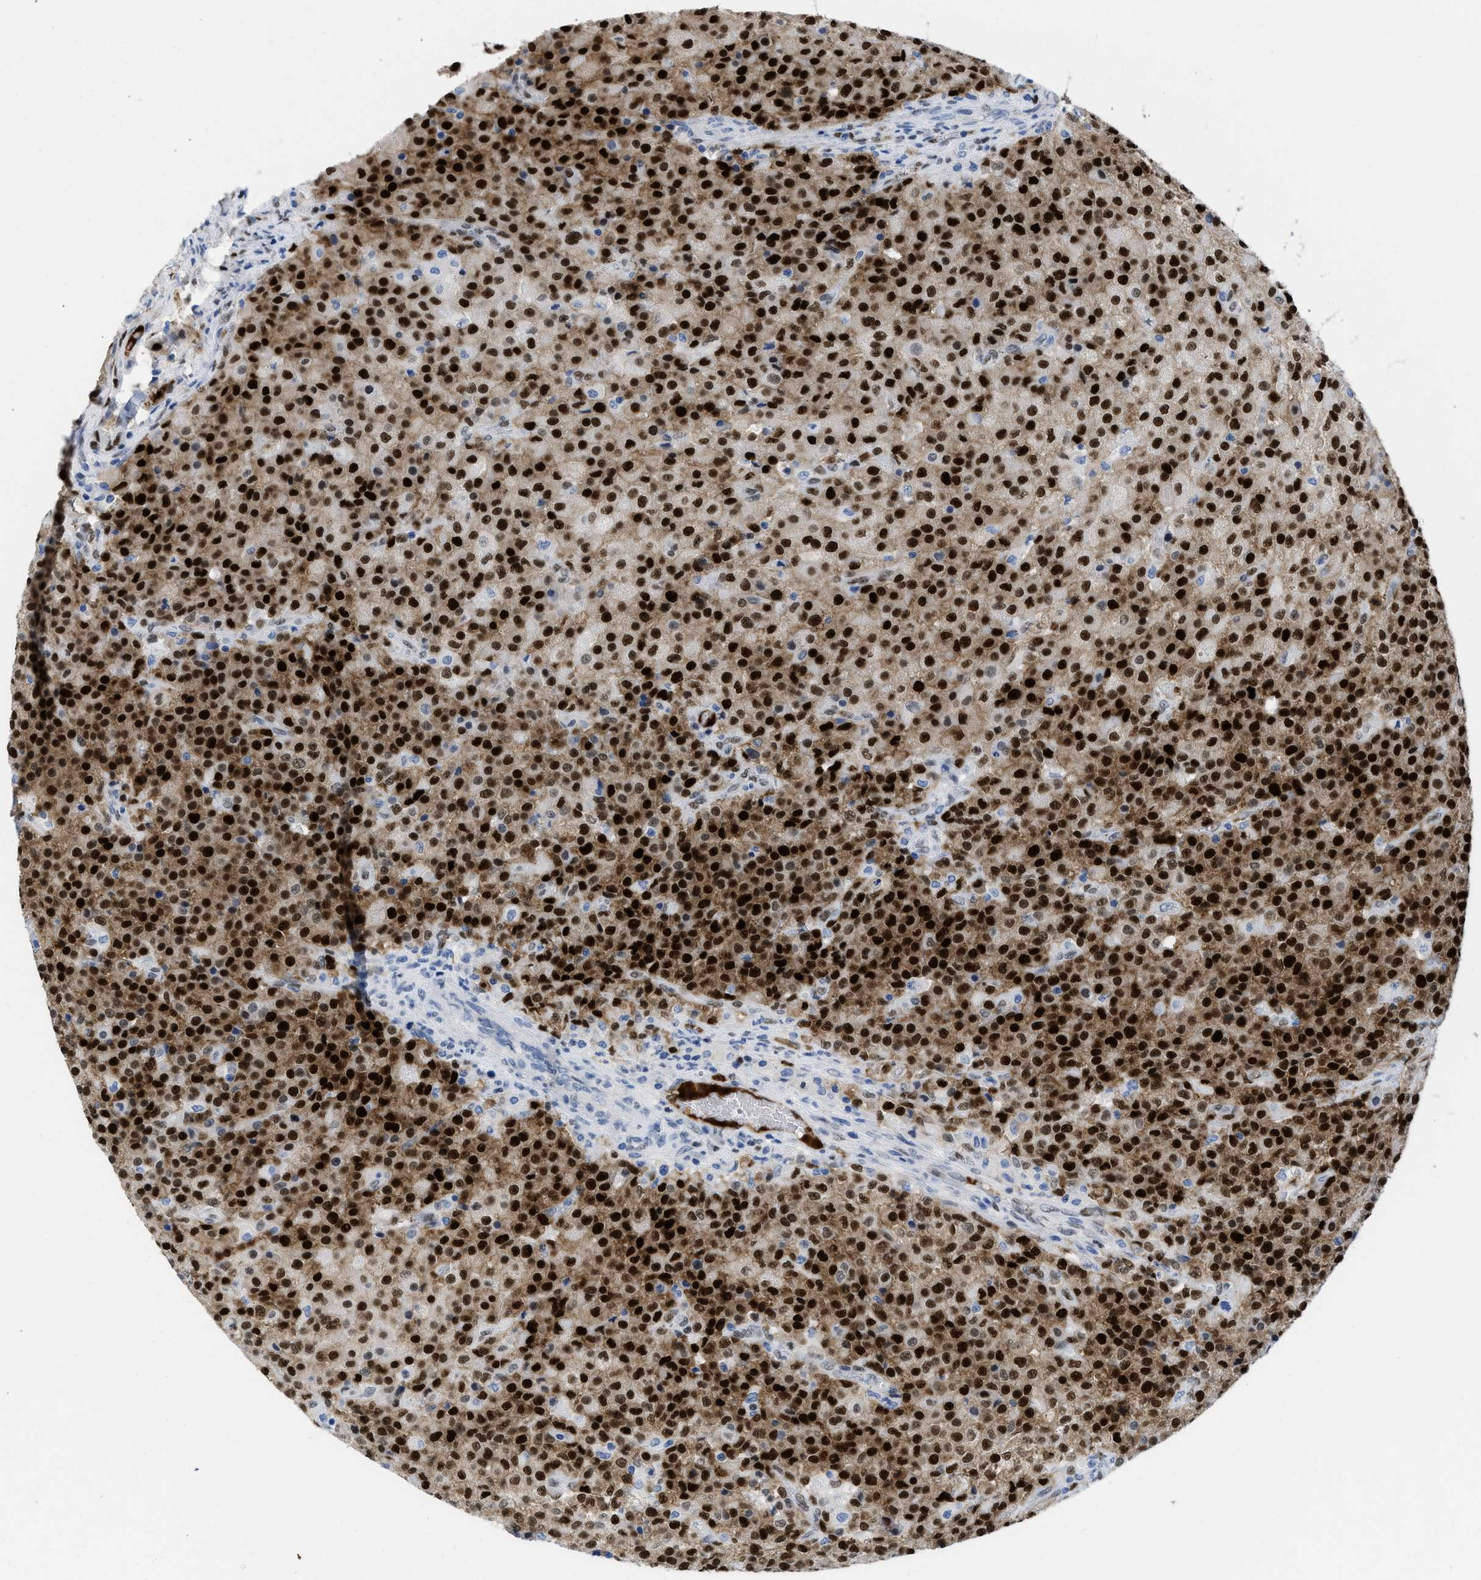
{"staining": {"intensity": "strong", "quantity": ">75%", "location": "nuclear"}, "tissue": "testis cancer", "cell_type": "Tumor cells", "image_type": "cancer", "snomed": [{"axis": "morphology", "description": "Seminoma, NOS"}, {"axis": "topography", "description": "Testis"}], "caption": "Protein positivity by IHC shows strong nuclear staining in about >75% of tumor cells in testis cancer (seminoma).", "gene": "LEF1", "patient": {"sex": "male", "age": 59}}